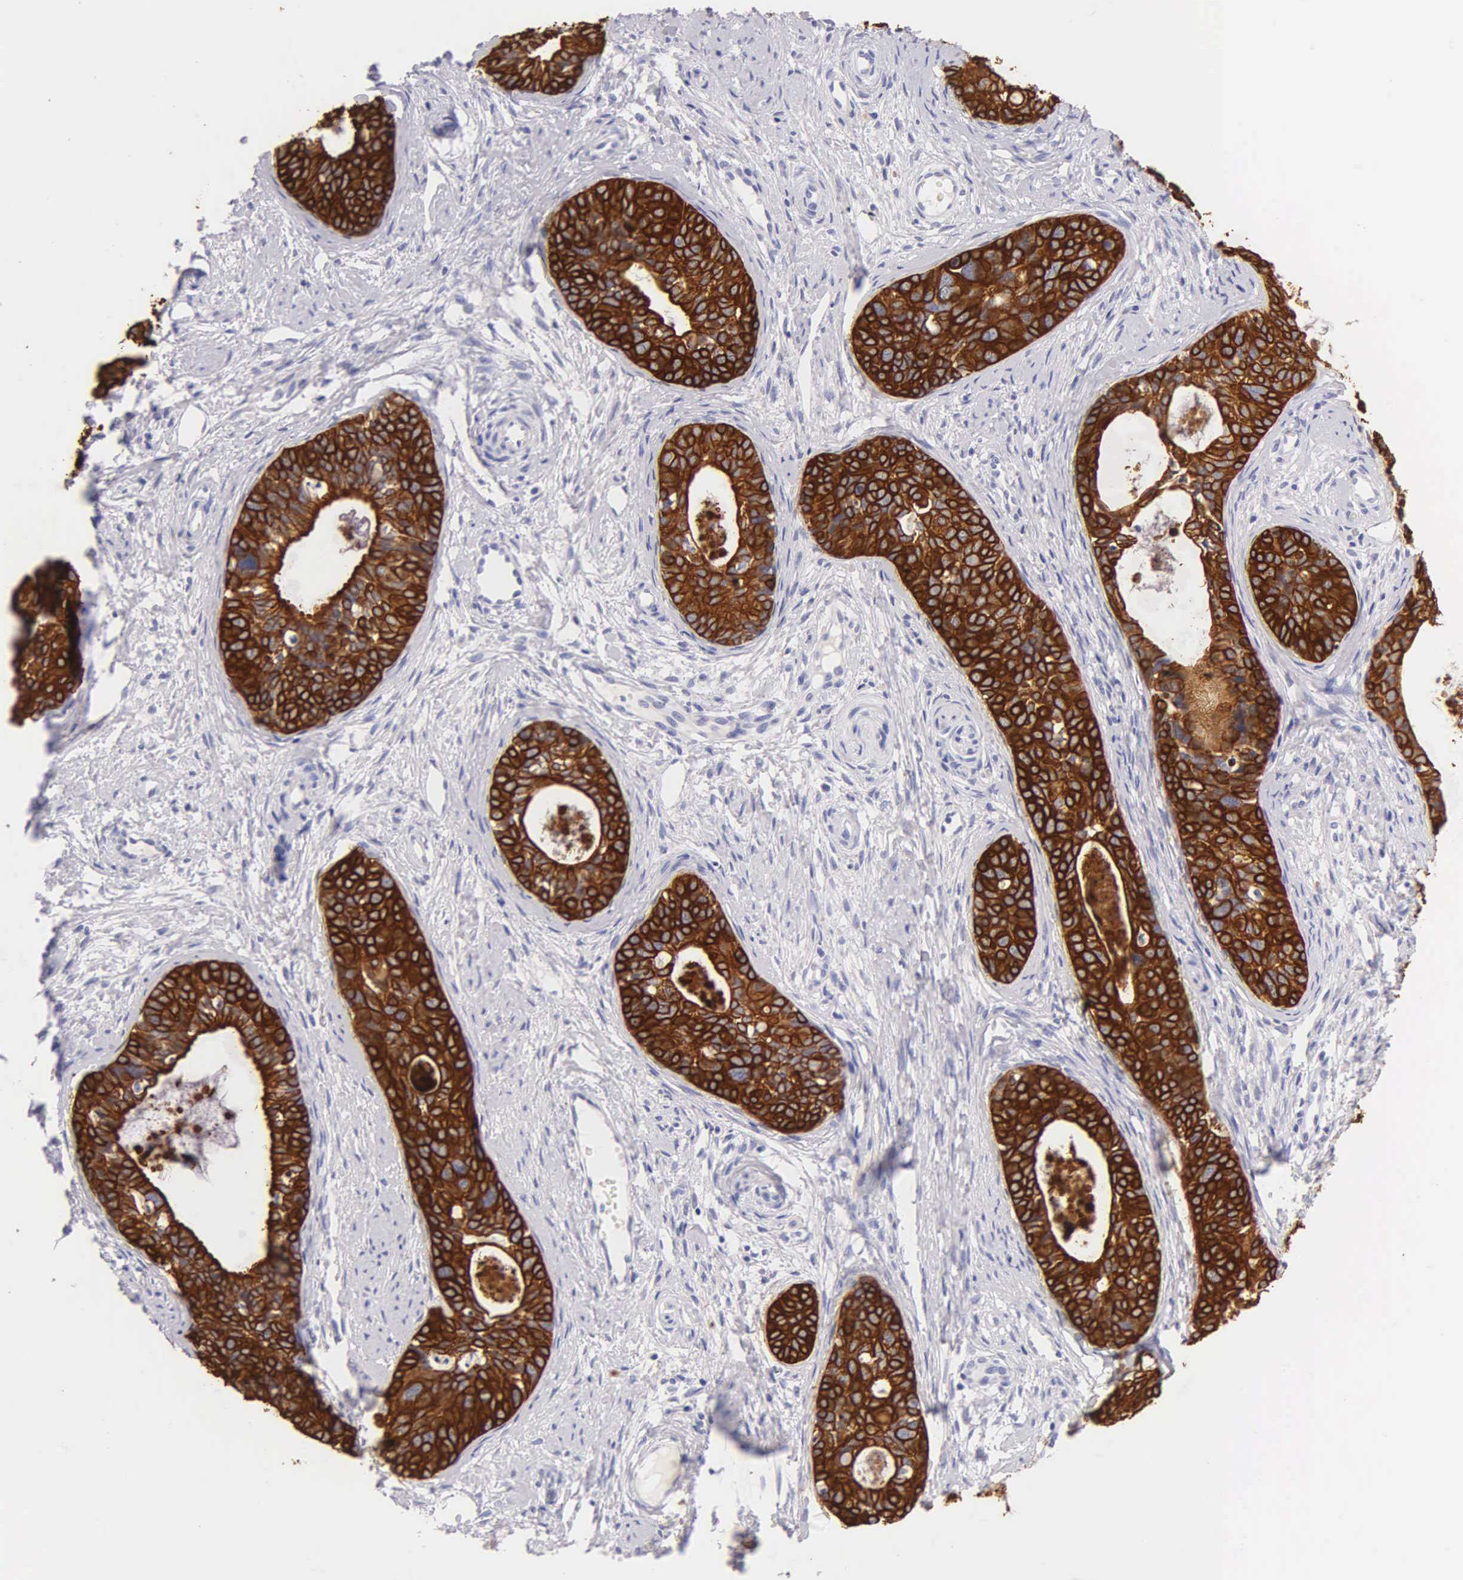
{"staining": {"intensity": "strong", "quantity": ">75%", "location": "cytoplasmic/membranous"}, "tissue": "cervical cancer", "cell_type": "Tumor cells", "image_type": "cancer", "snomed": [{"axis": "morphology", "description": "Squamous cell carcinoma, NOS"}, {"axis": "topography", "description": "Cervix"}], "caption": "Cervical cancer (squamous cell carcinoma) stained with DAB IHC reveals high levels of strong cytoplasmic/membranous positivity in approximately >75% of tumor cells.", "gene": "KRT17", "patient": {"sex": "female", "age": 34}}